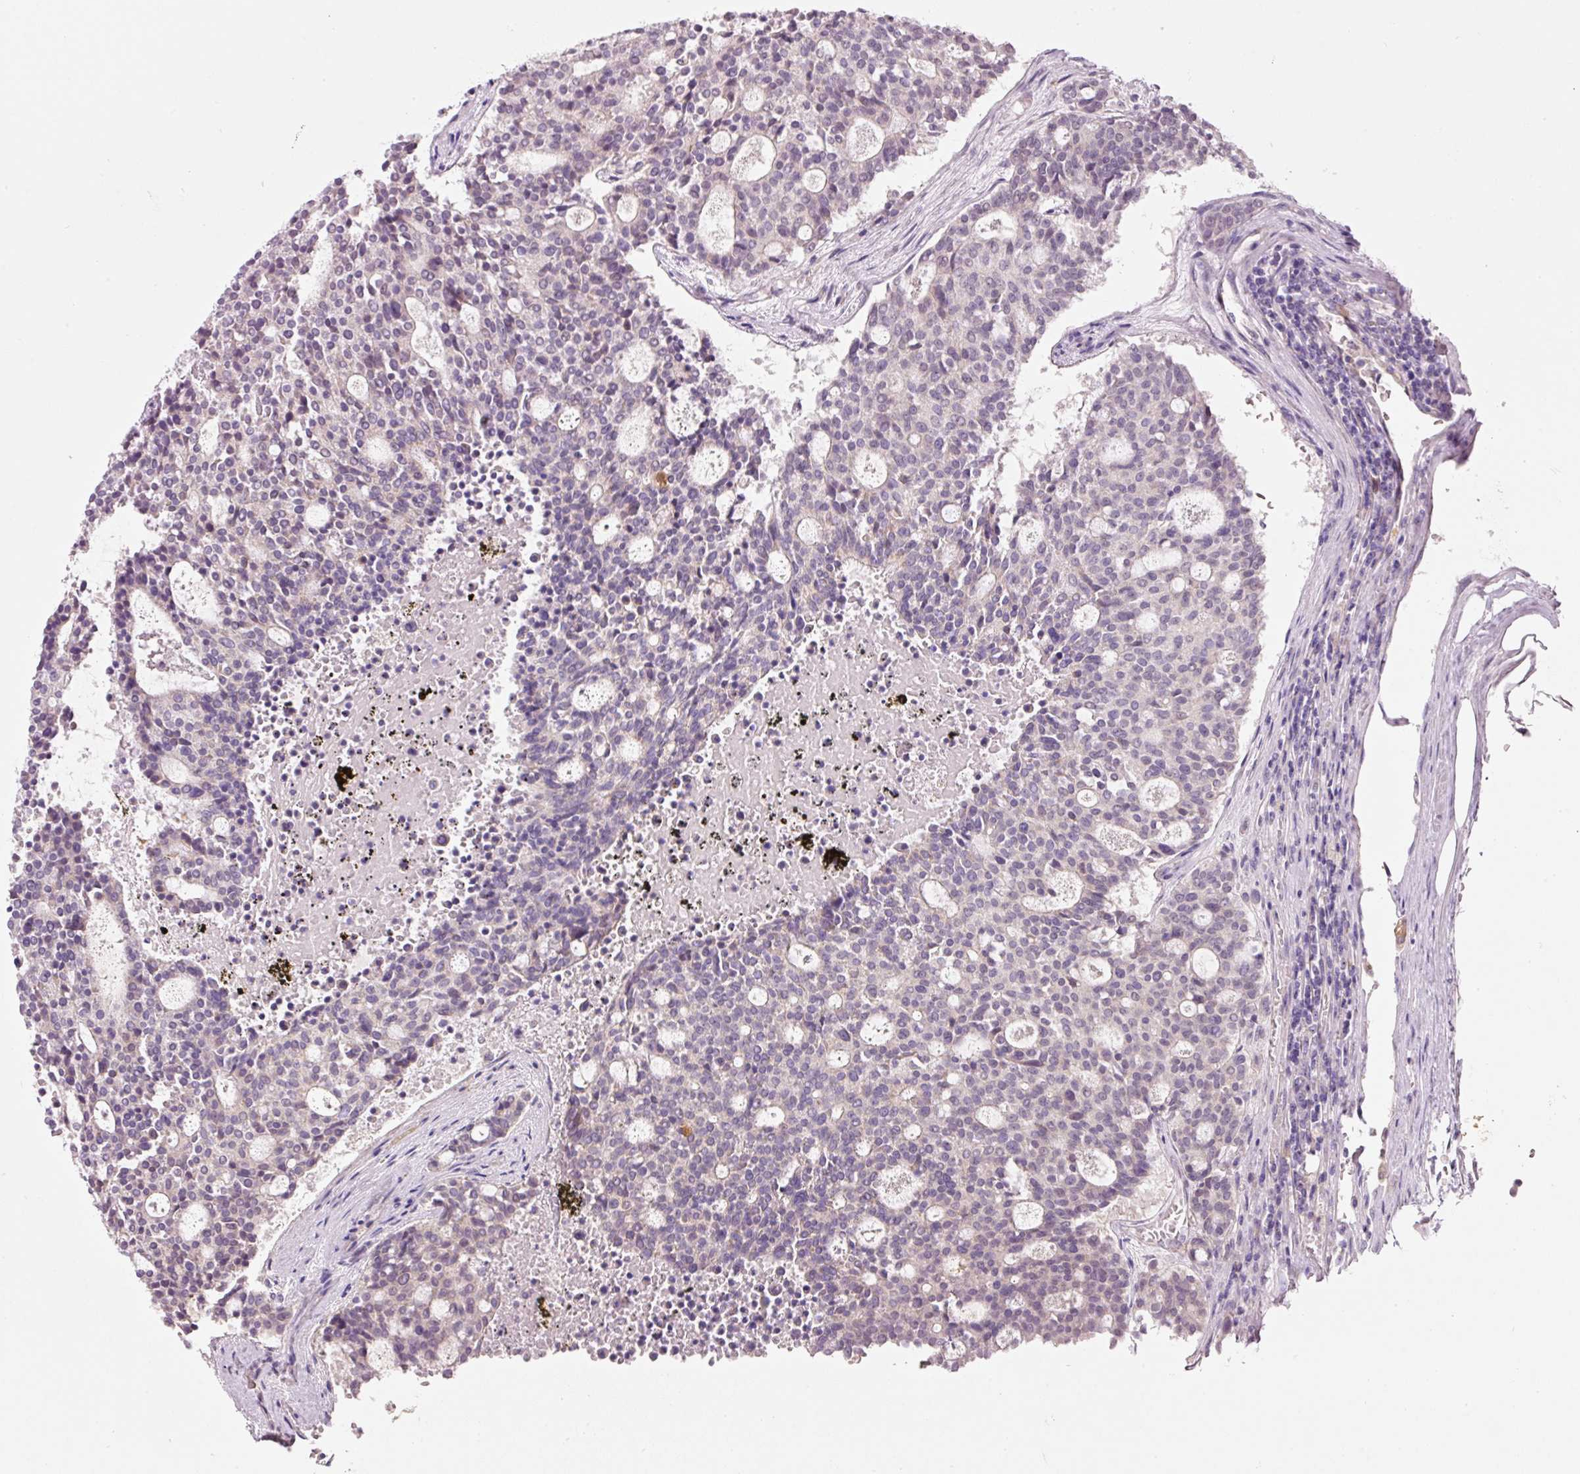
{"staining": {"intensity": "negative", "quantity": "none", "location": "none"}, "tissue": "carcinoid", "cell_type": "Tumor cells", "image_type": "cancer", "snomed": [{"axis": "morphology", "description": "Carcinoid, malignant, NOS"}, {"axis": "topography", "description": "Pancreas"}], "caption": "DAB immunohistochemical staining of human malignant carcinoid displays no significant positivity in tumor cells.", "gene": "TMEM37", "patient": {"sex": "female", "age": 54}}